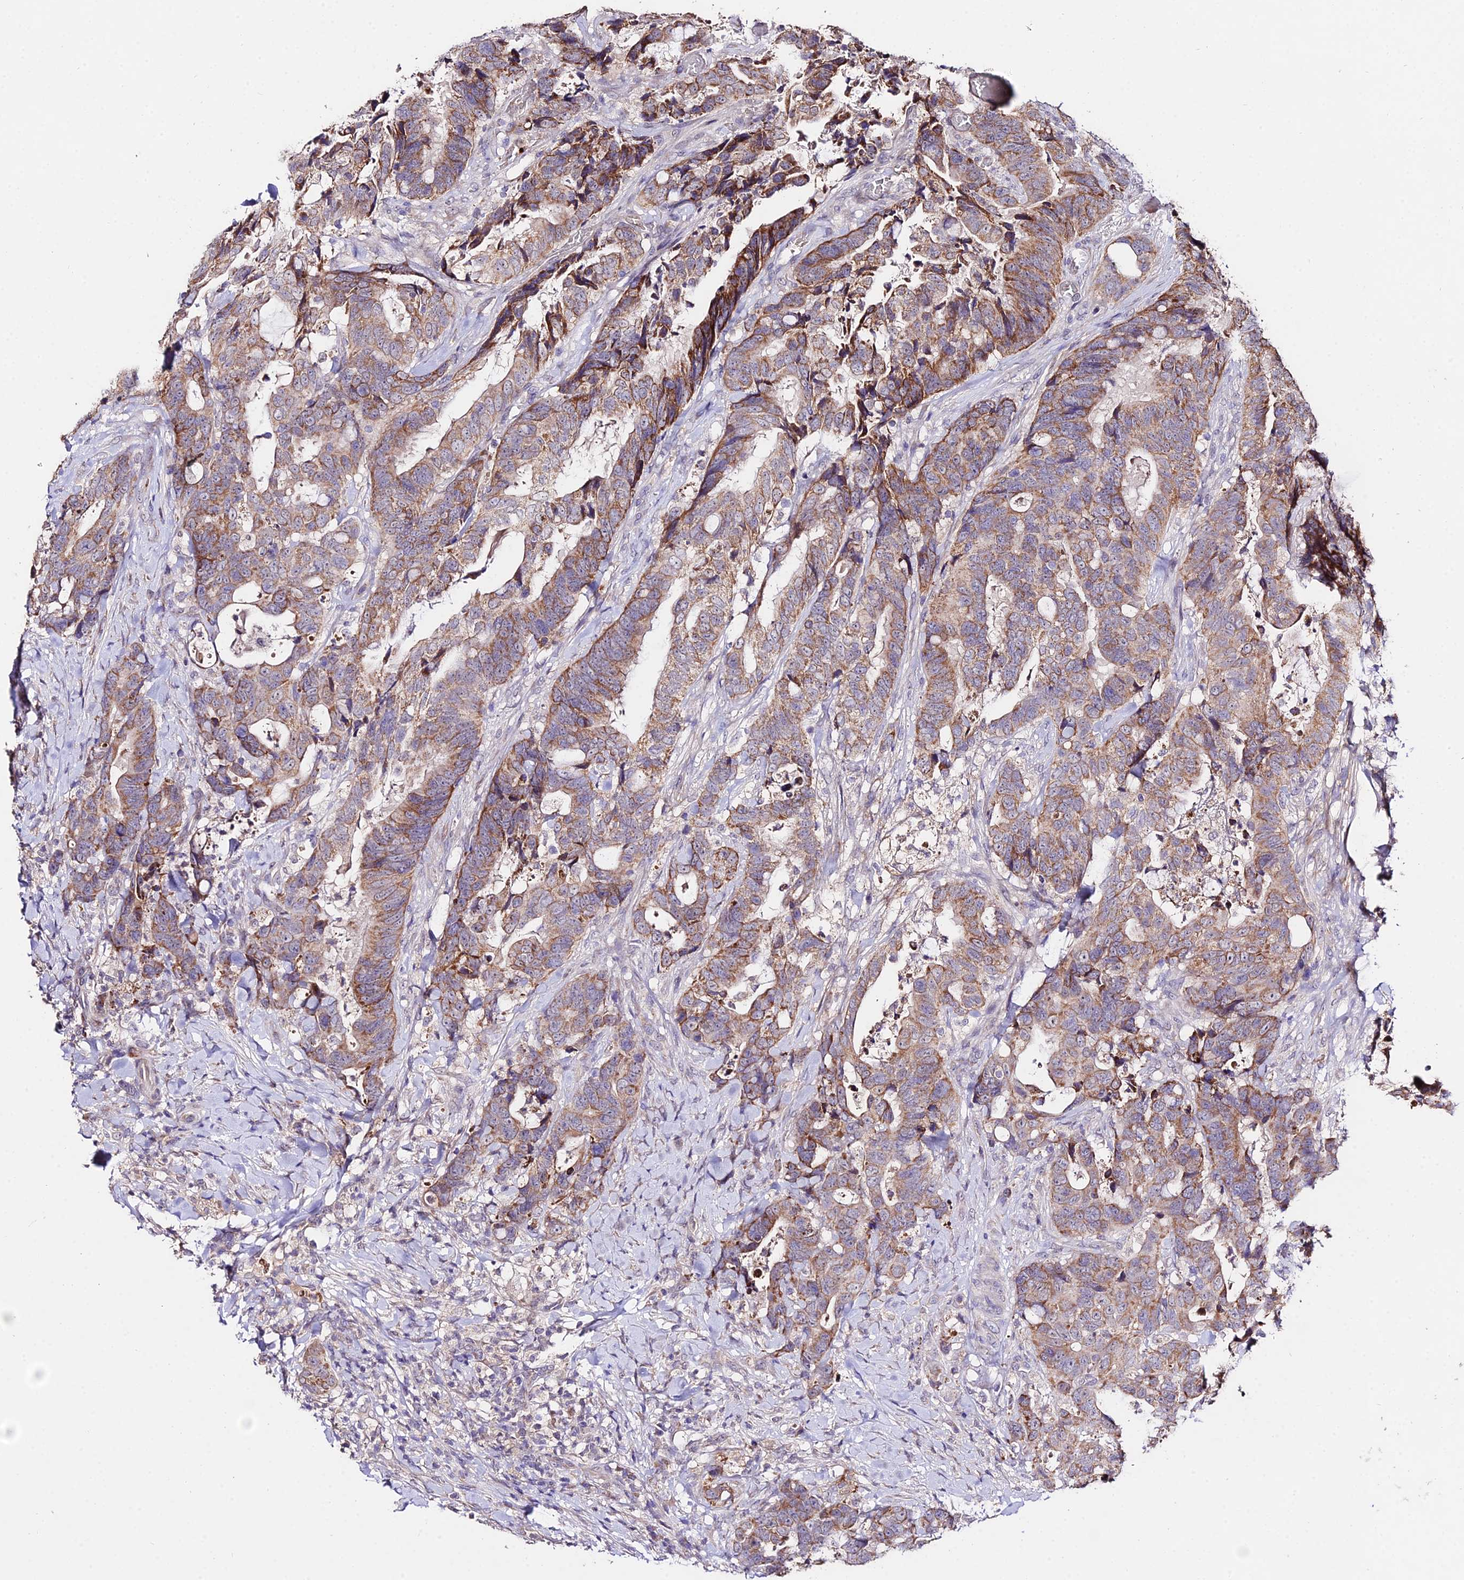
{"staining": {"intensity": "moderate", "quantity": ">75%", "location": "cytoplasmic/membranous"}, "tissue": "colorectal cancer", "cell_type": "Tumor cells", "image_type": "cancer", "snomed": [{"axis": "morphology", "description": "Adenocarcinoma, NOS"}, {"axis": "topography", "description": "Colon"}], "caption": "Colorectal cancer (adenocarcinoma) tissue displays moderate cytoplasmic/membranous positivity in approximately >75% of tumor cells The staining is performed using DAB brown chromogen to label protein expression. The nuclei are counter-stained blue using hematoxylin.", "gene": "WDR5B", "patient": {"sex": "female", "age": 82}}